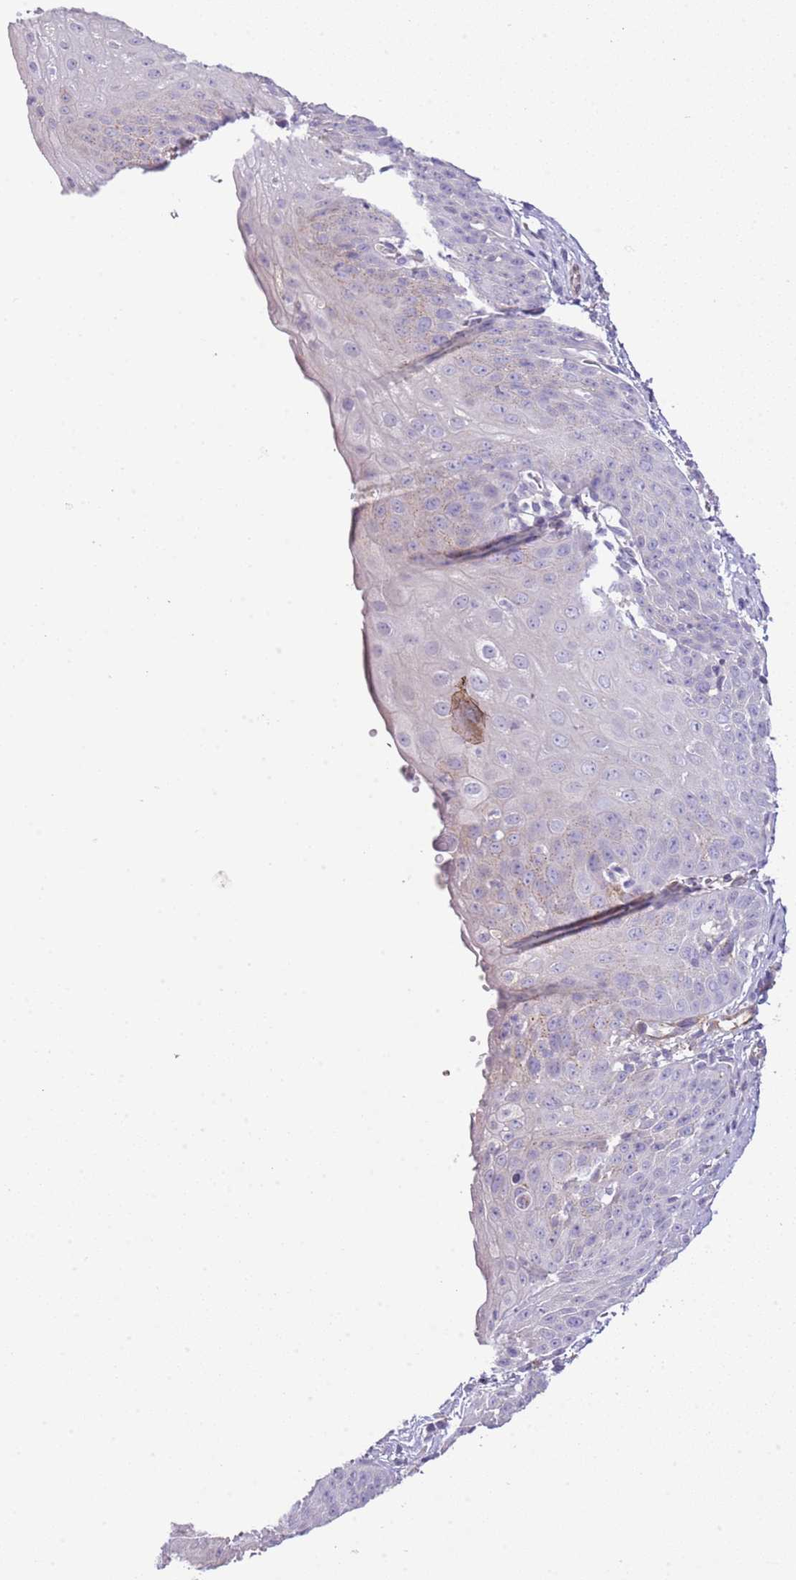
{"staining": {"intensity": "weak", "quantity": "25%-75%", "location": "cytoplasmic/membranous"}, "tissue": "esophagus", "cell_type": "Squamous epithelial cells", "image_type": "normal", "snomed": [{"axis": "morphology", "description": "Normal tissue, NOS"}, {"axis": "topography", "description": "Esophagus"}], "caption": "Protein expression analysis of benign human esophagus reveals weak cytoplasmic/membranous expression in approximately 25%-75% of squamous epithelial cells. Nuclei are stained in blue.", "gene": "ABHD17A", "patient": {"sex": "male", "age": 71}}